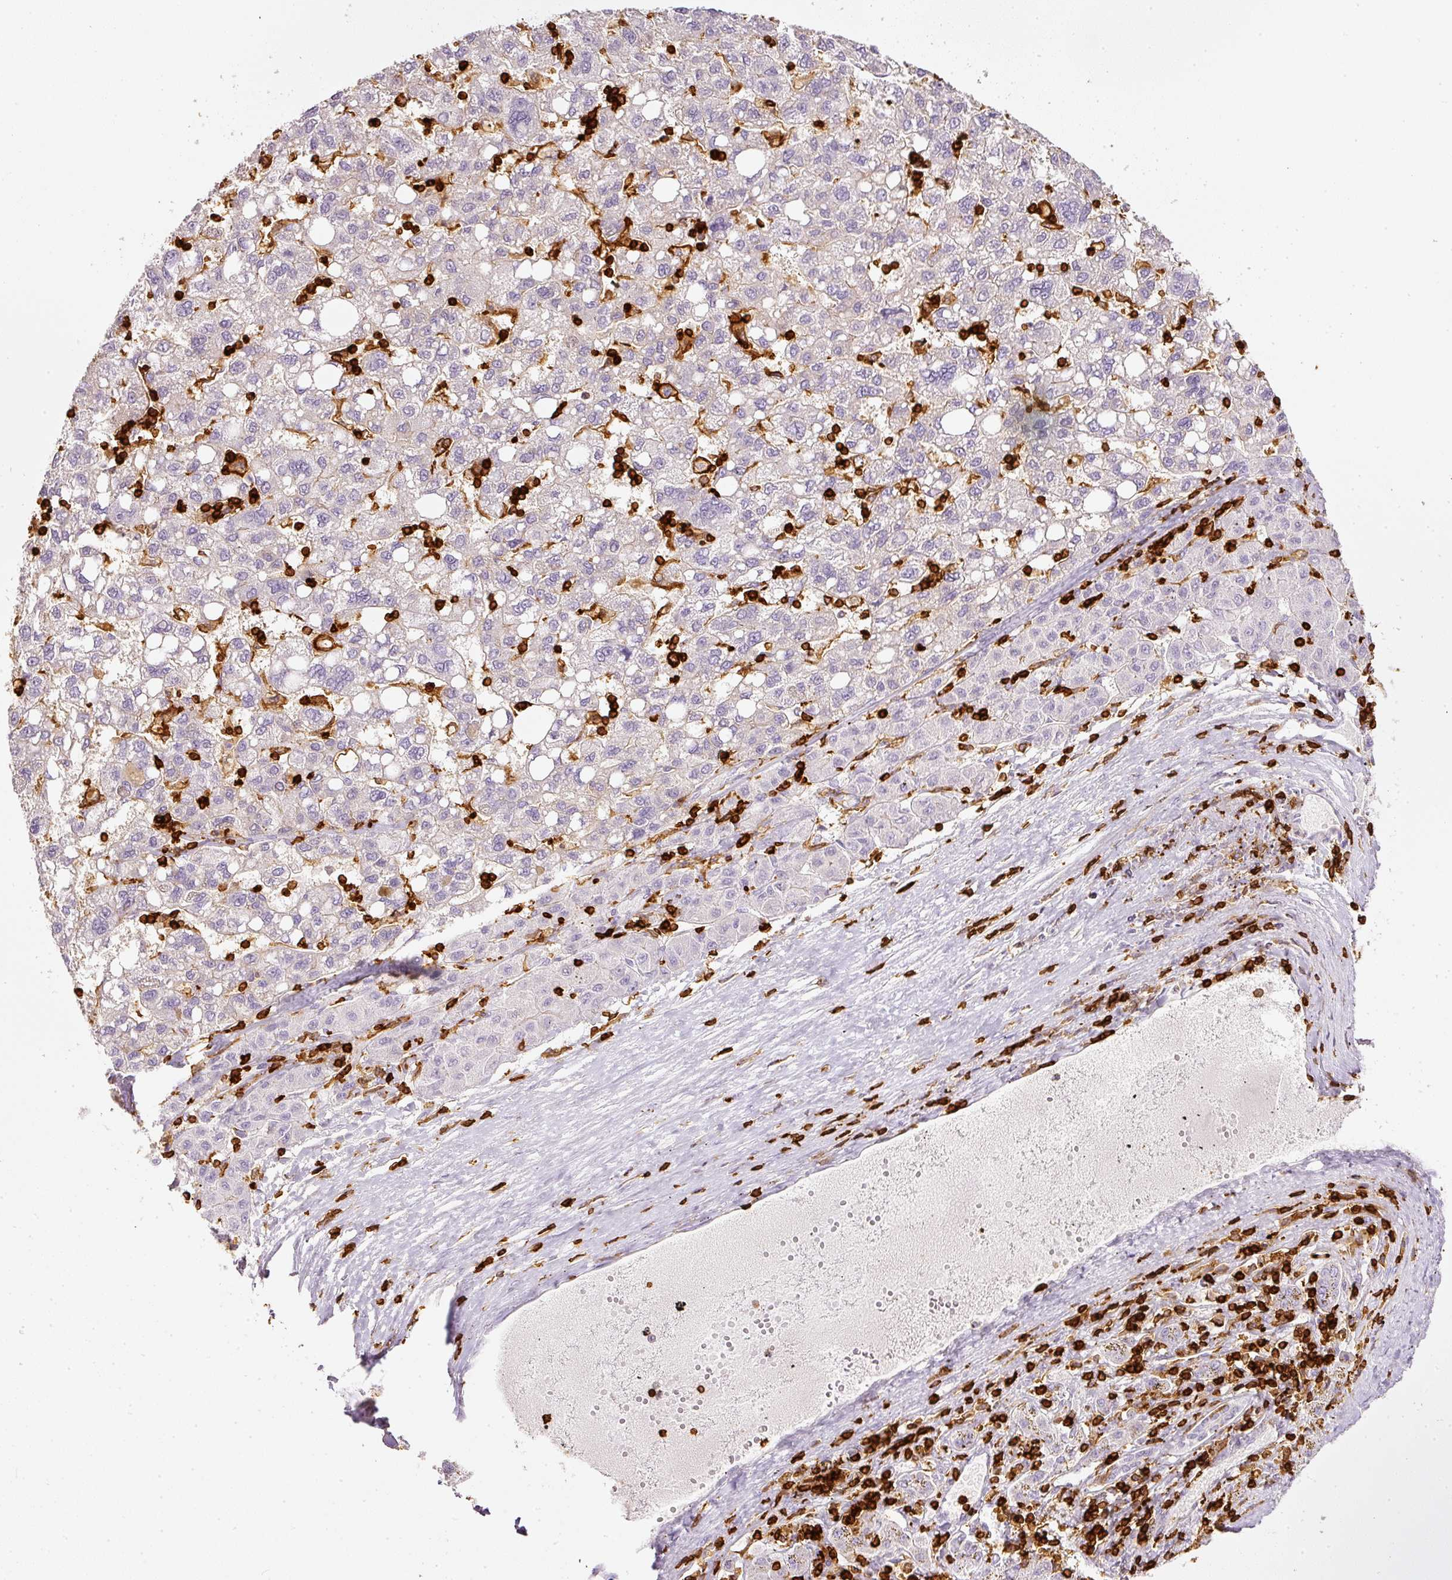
{"staining": {"intensity": "negative", "quantity": "none", "location": "none"}, "tissue": "liver cancer", "cell_type": "Tumor cells", "image_type": "cancer", "snomed": [{"axis": "morphology", "description": "Carcinoma, Hepatocellular, NOS"}, {"axis": "topography", "description": "Liver"}], "caption": "DAB (3,3'-diaminobenzidine) immunohistochemical staining of hepatocellular carcinoma (liver) displays no significant positivity in tumor cells. Nuclei are stained in blue.", "gene": "EVL", "patient": {"sex": "female", "age": 82}}